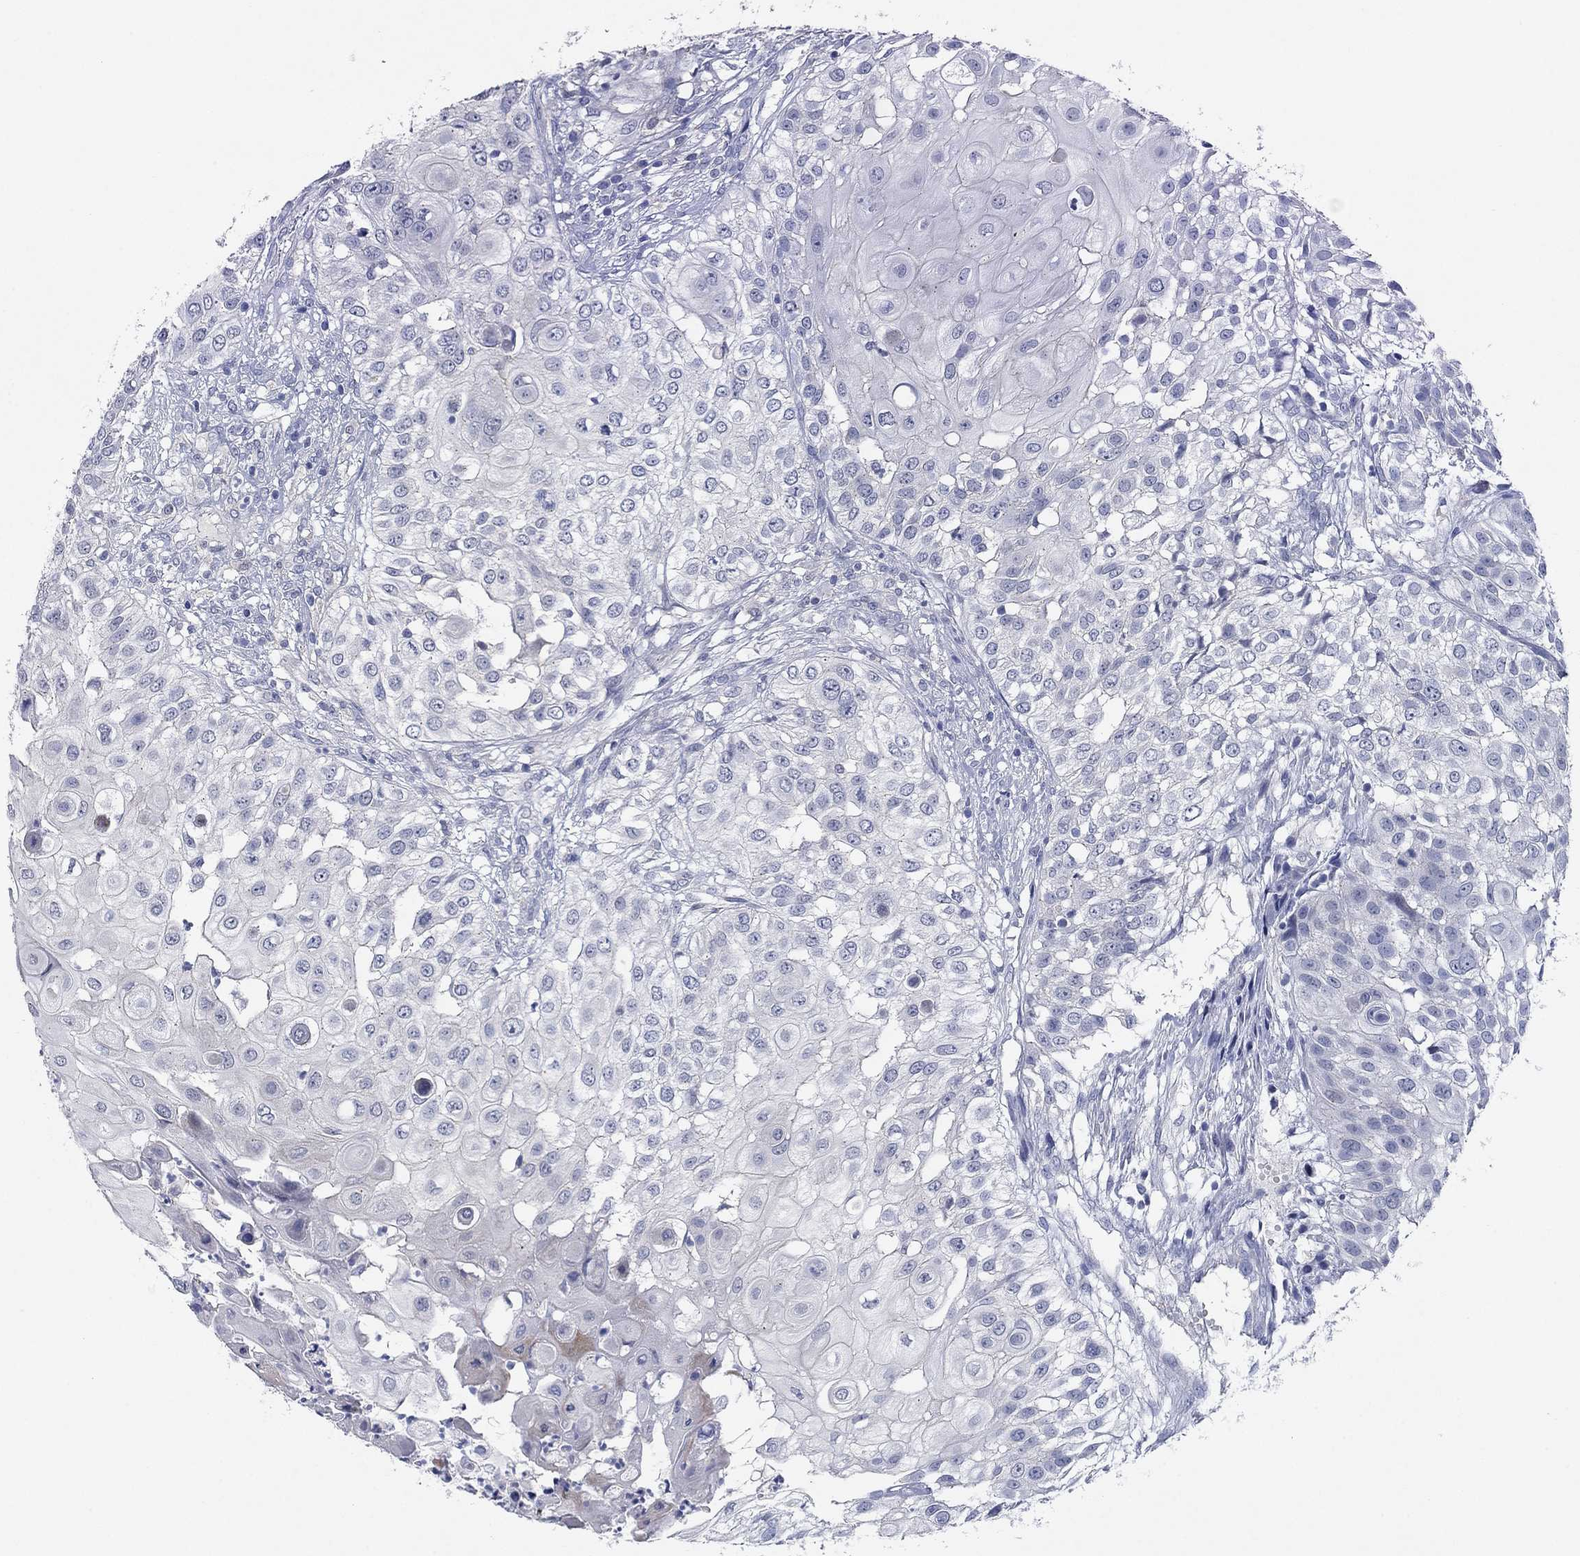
{"staining": {"intensity": "negative", "quantity": "none", "location": "none"}, "tissue": "urothelial cancer", "cell_type": "Tumor cells", "image_type": "cancer", "snomed": [{"axis": "morphology", "description": "Urothelial carcinoma, High grade"}, {"axis": "topography", "description": "Urinary bladder"}], "caption": "DAB immunohistochemical staining of human high-grade urothelial carcinoma exhibits no significant positivity in tumor cells.", "gene": "CNTNAP4", "patient": {"sex": "female", "age": 79}}